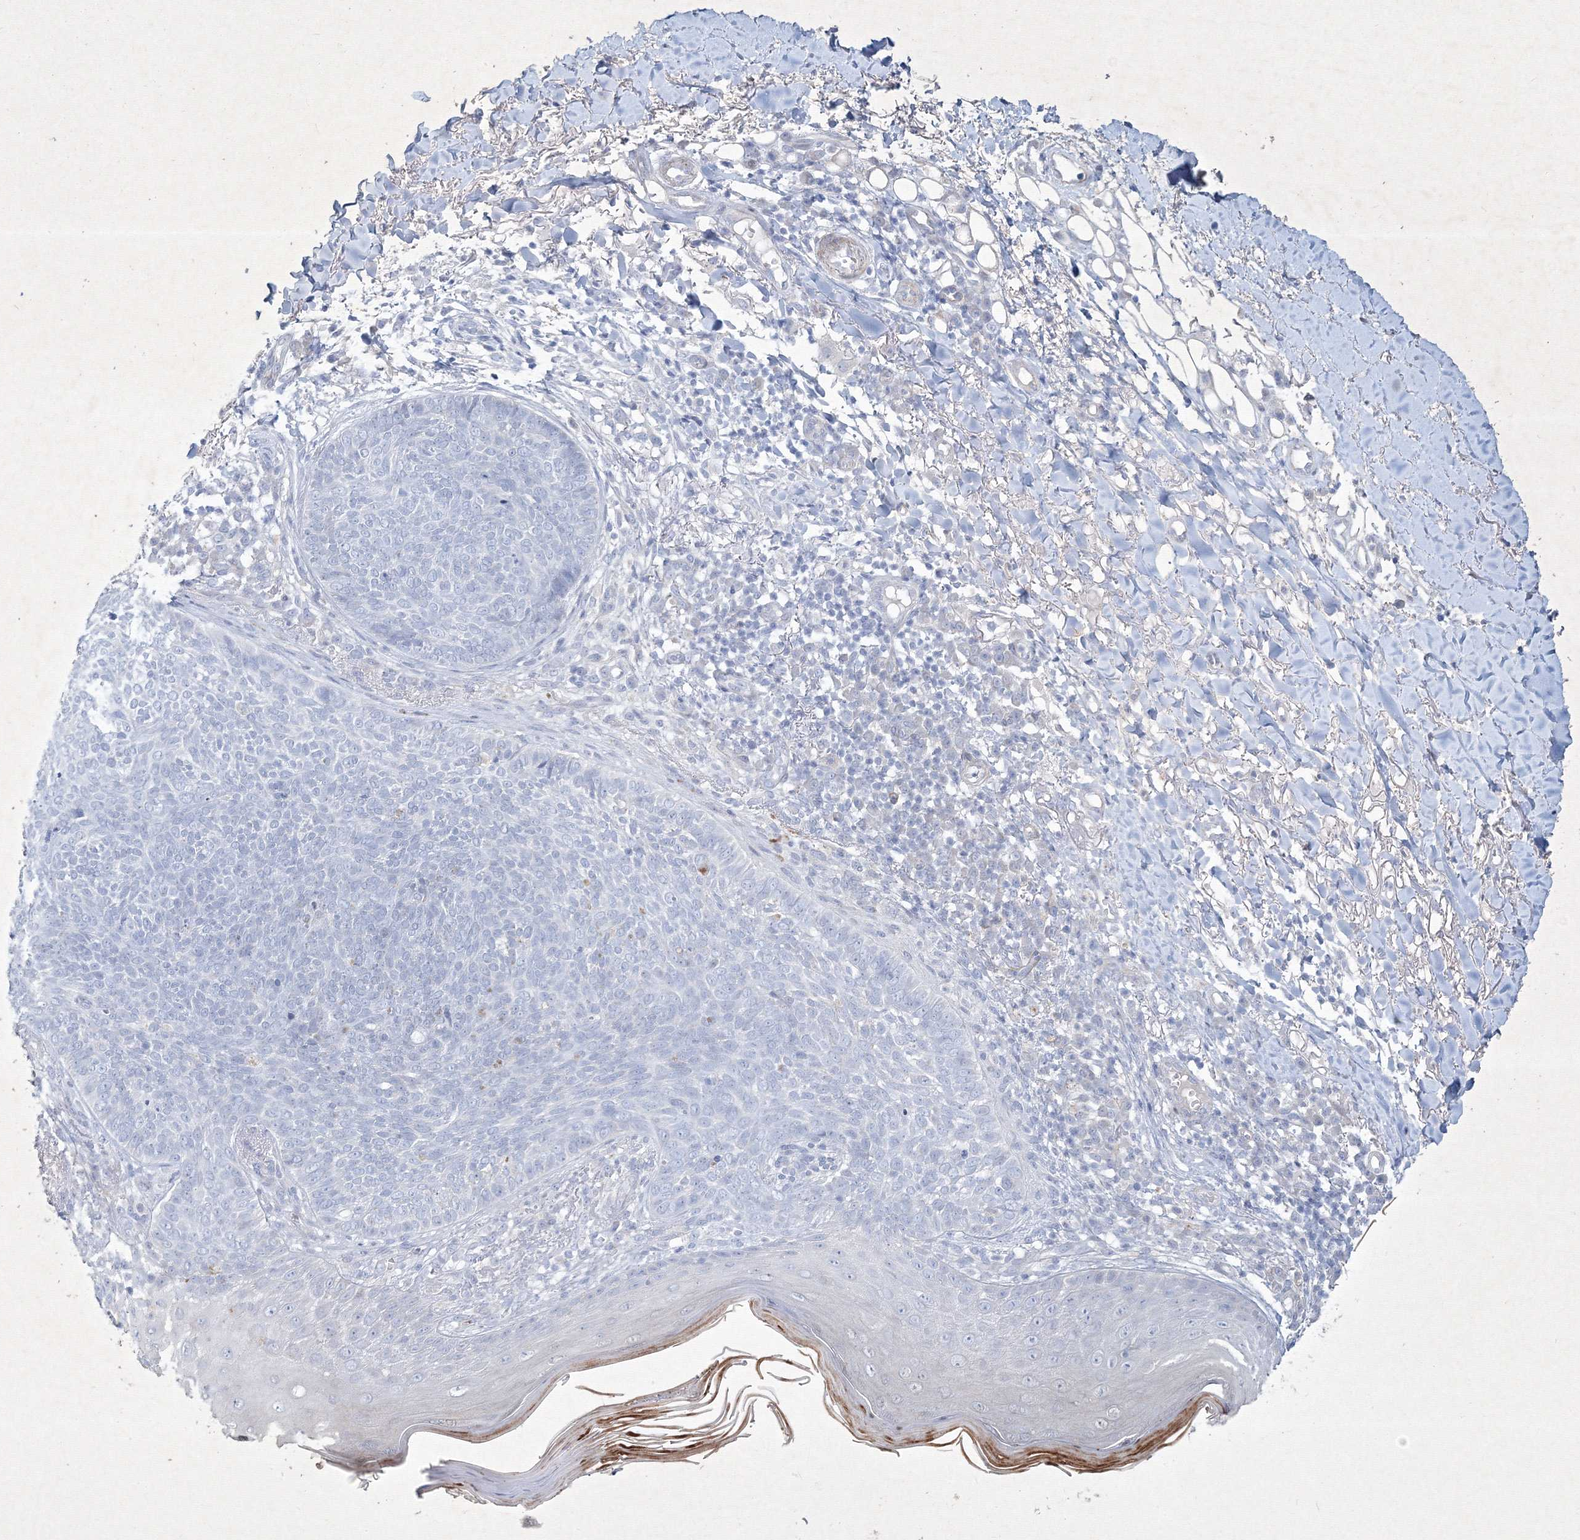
{"staining": {"intensity": "negative", "quantity": "none", "location": "none"}, "tissue": "skin cancer", "cell_type": "Tumor cells", "image_type": "cancer", "snomed": [{"axis": "morphology", "description": "Basal cell carcinoma"}, {"axis": "topography", "description": "Skin"}], "caption": "The photomicrograph reveals no staining of tumor cells in basal cell carcinoma (skin).", "gene": "CXXC4", "patient": {"sex": "male", "age": 85}}